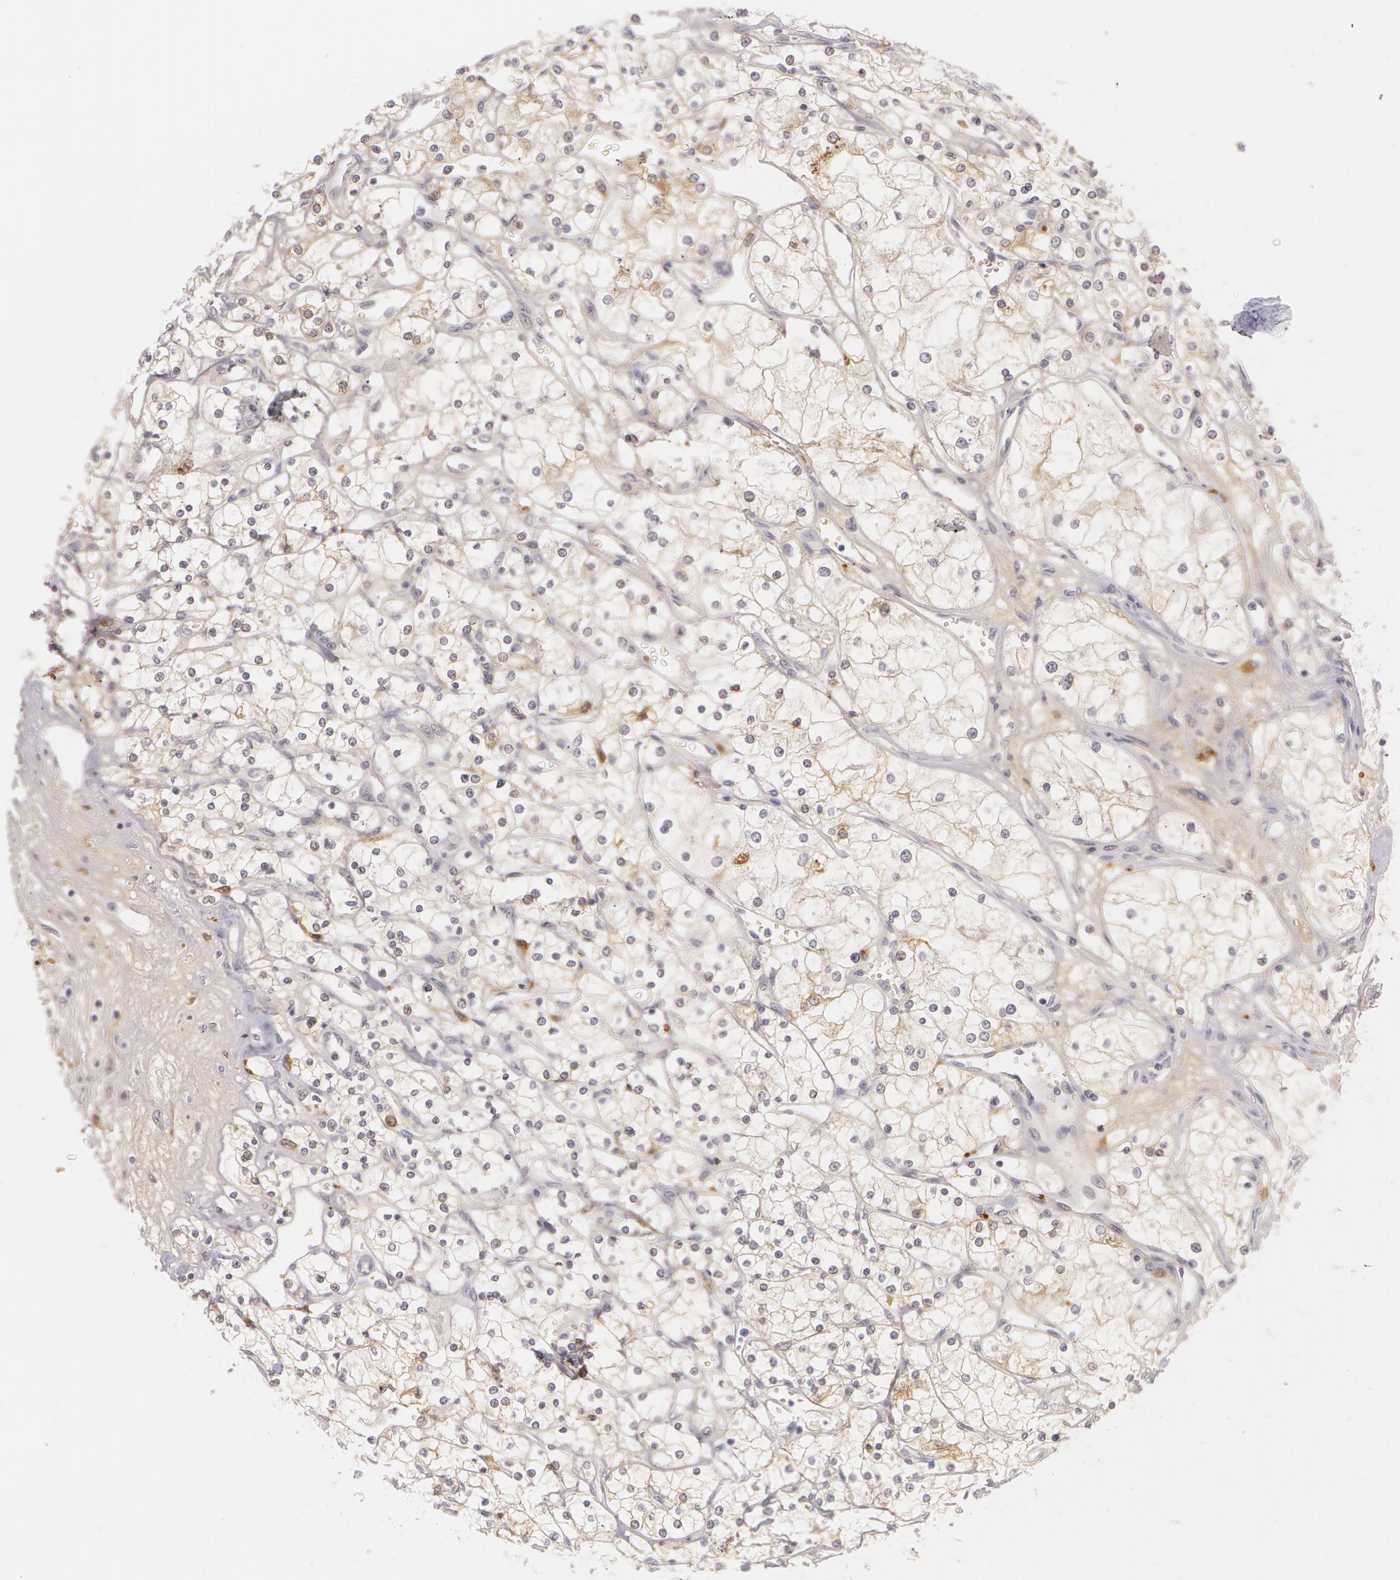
{"staining": {"intensity": "negative", "quantity": "none", "location": "none"}, "tissue": "renal cancer", "cell_type": "Tumor cells", "image_type": "cancer", "snomed": [{"axis": "morphology", "description": "Adenocarcinoma, NOS"}, {"axis": "topography", "description": "Kidney"}], "caption": "Renal adenocarcinoma was stained to show a protein in brown. There is no significant expression in tumor cells.", "gene": "LBP", "patient": {"sex": "male", "age": 61}}